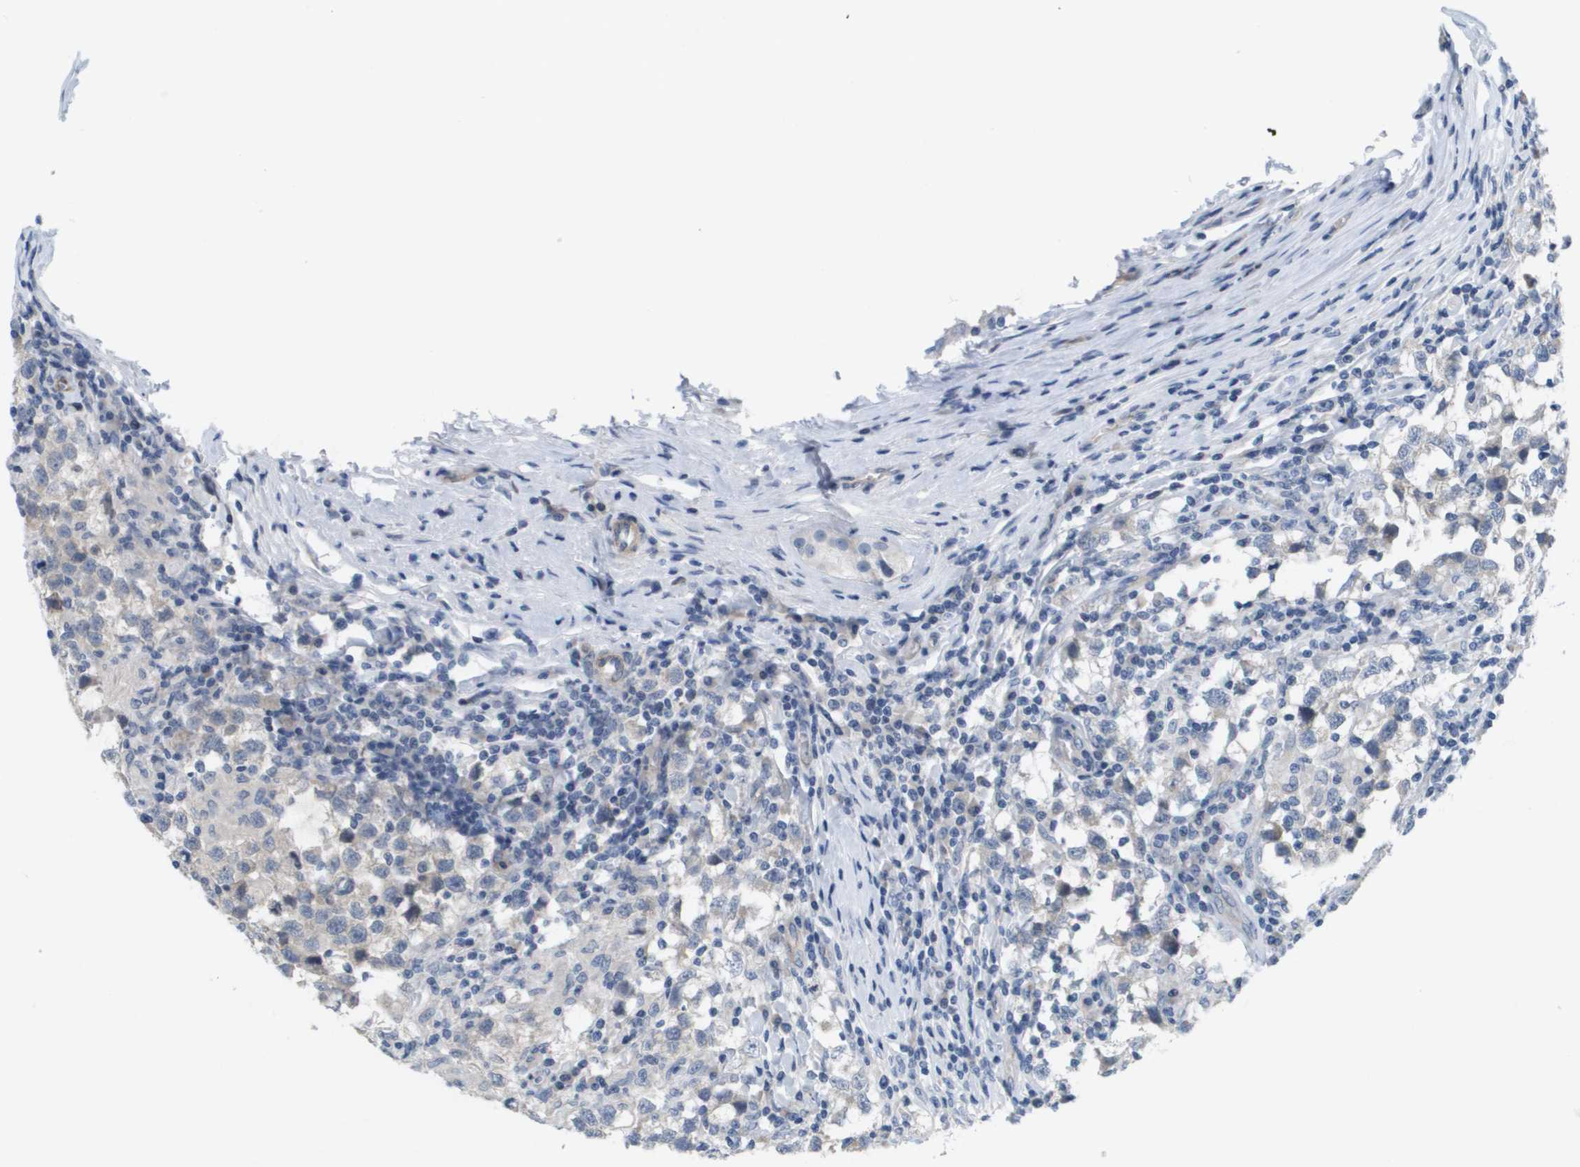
{"staining": {"intensity": "negative", "quantity": "none", "location": "none"}, "tissue": "testis cancer", "cell_type": "Tumor cells", "image_type": "cancer", "snomed": [{"axis": "morphology", "description": "Carcinoma, Embryonal, NOS"}, {"axis": "topography", "description": "Testis"}], "caption": "Image shows no significant protein expression in tumor cells of testis cancer (embryonal carcinoma).", "gene": "ANGPT2", "patient": {"sex": "male", "age": 21}}